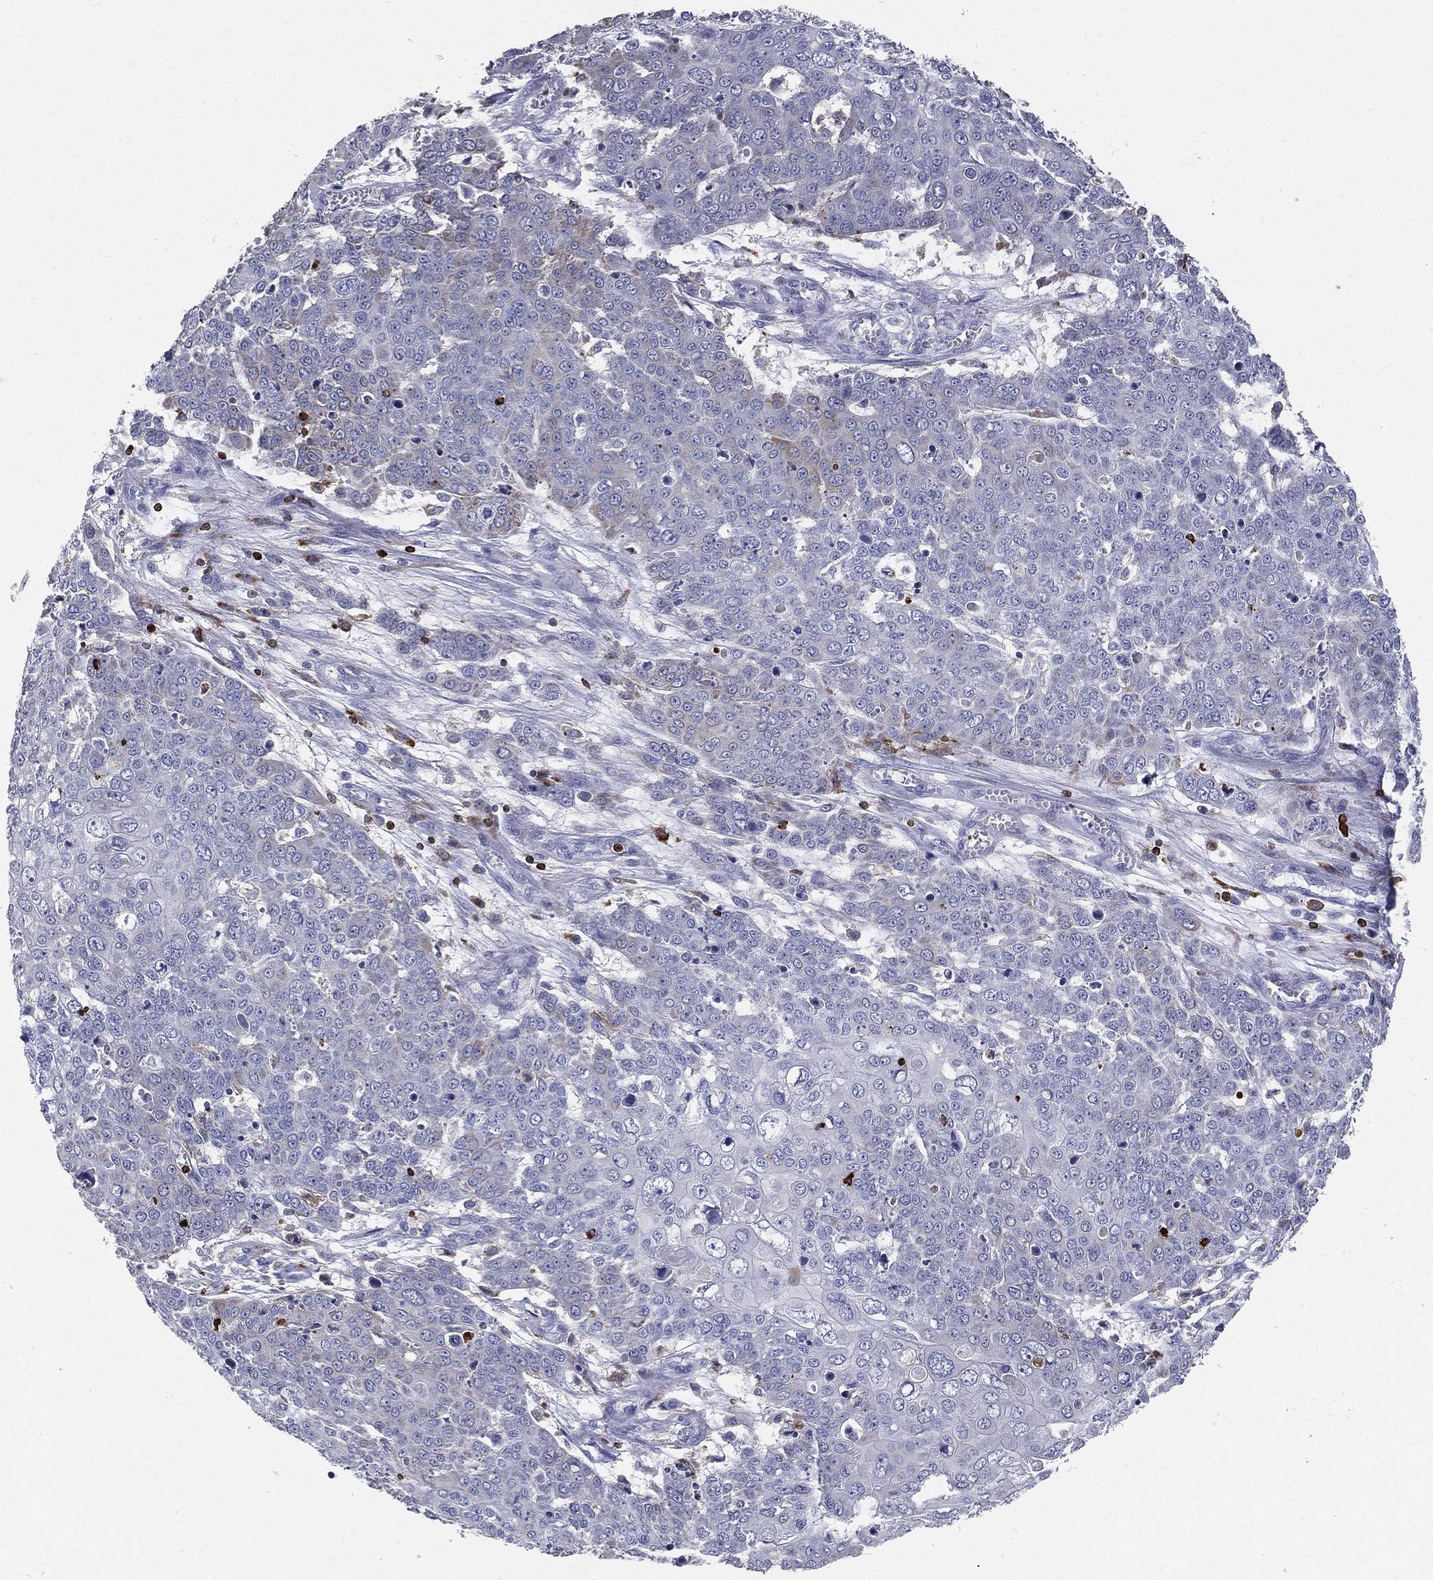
{"staining": {"intensity": "negative", "quantity": "none", "location": "none"}, "tissue": "skin cancer", "cell_type": "Tumor cells", "image_type": "cancer", "snomed": [{"axis": "morphology", "description": "Squamous cell carcinoma, NOS"}, {"axis": "topography", "description": "Skin"}], "caption": "Immunohistochemistry of human skin cancer (squamous cell carcinoma) displays no staining in tumor cells.", "gene": "CTSW", "patient": {"sex": "male", "age": 71}}